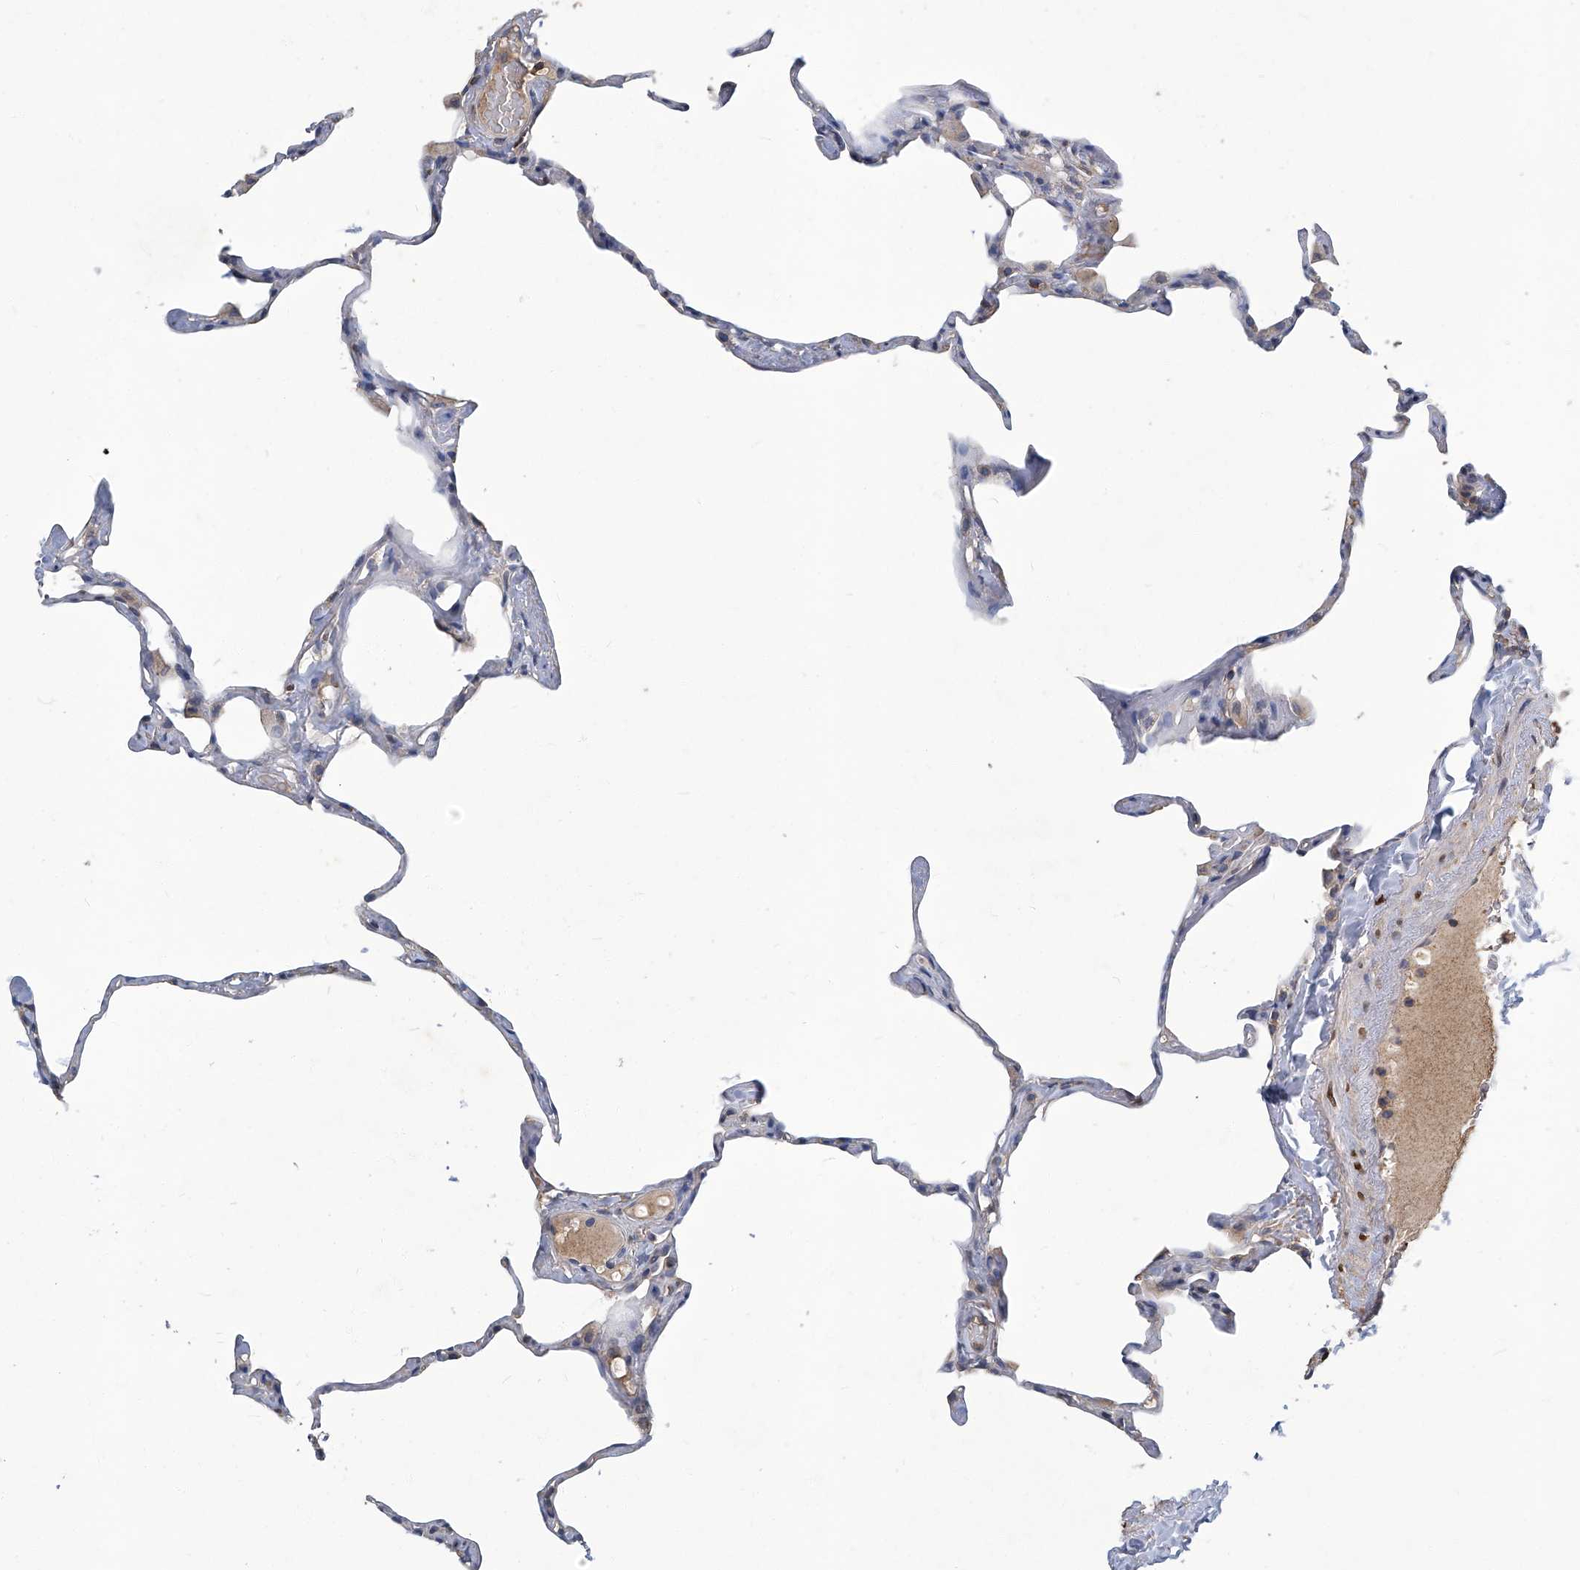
{"staining": {"intensity": "negative", "quantity": "none", "location": "none"}, "tissue": "lung", "cell_type": "Alveolar cells", "image_type": "normal", "snomed": [{"axis": "morphology", "description": "Normal tissue, NOS"}, {"axis": "topography", "description": "Lung"}], "caption": "IHC of benign human lung exhibits no expression in alveolar cells.", "gene": "TGFBR1", "patient": {"sex": "male", "age": 65}}